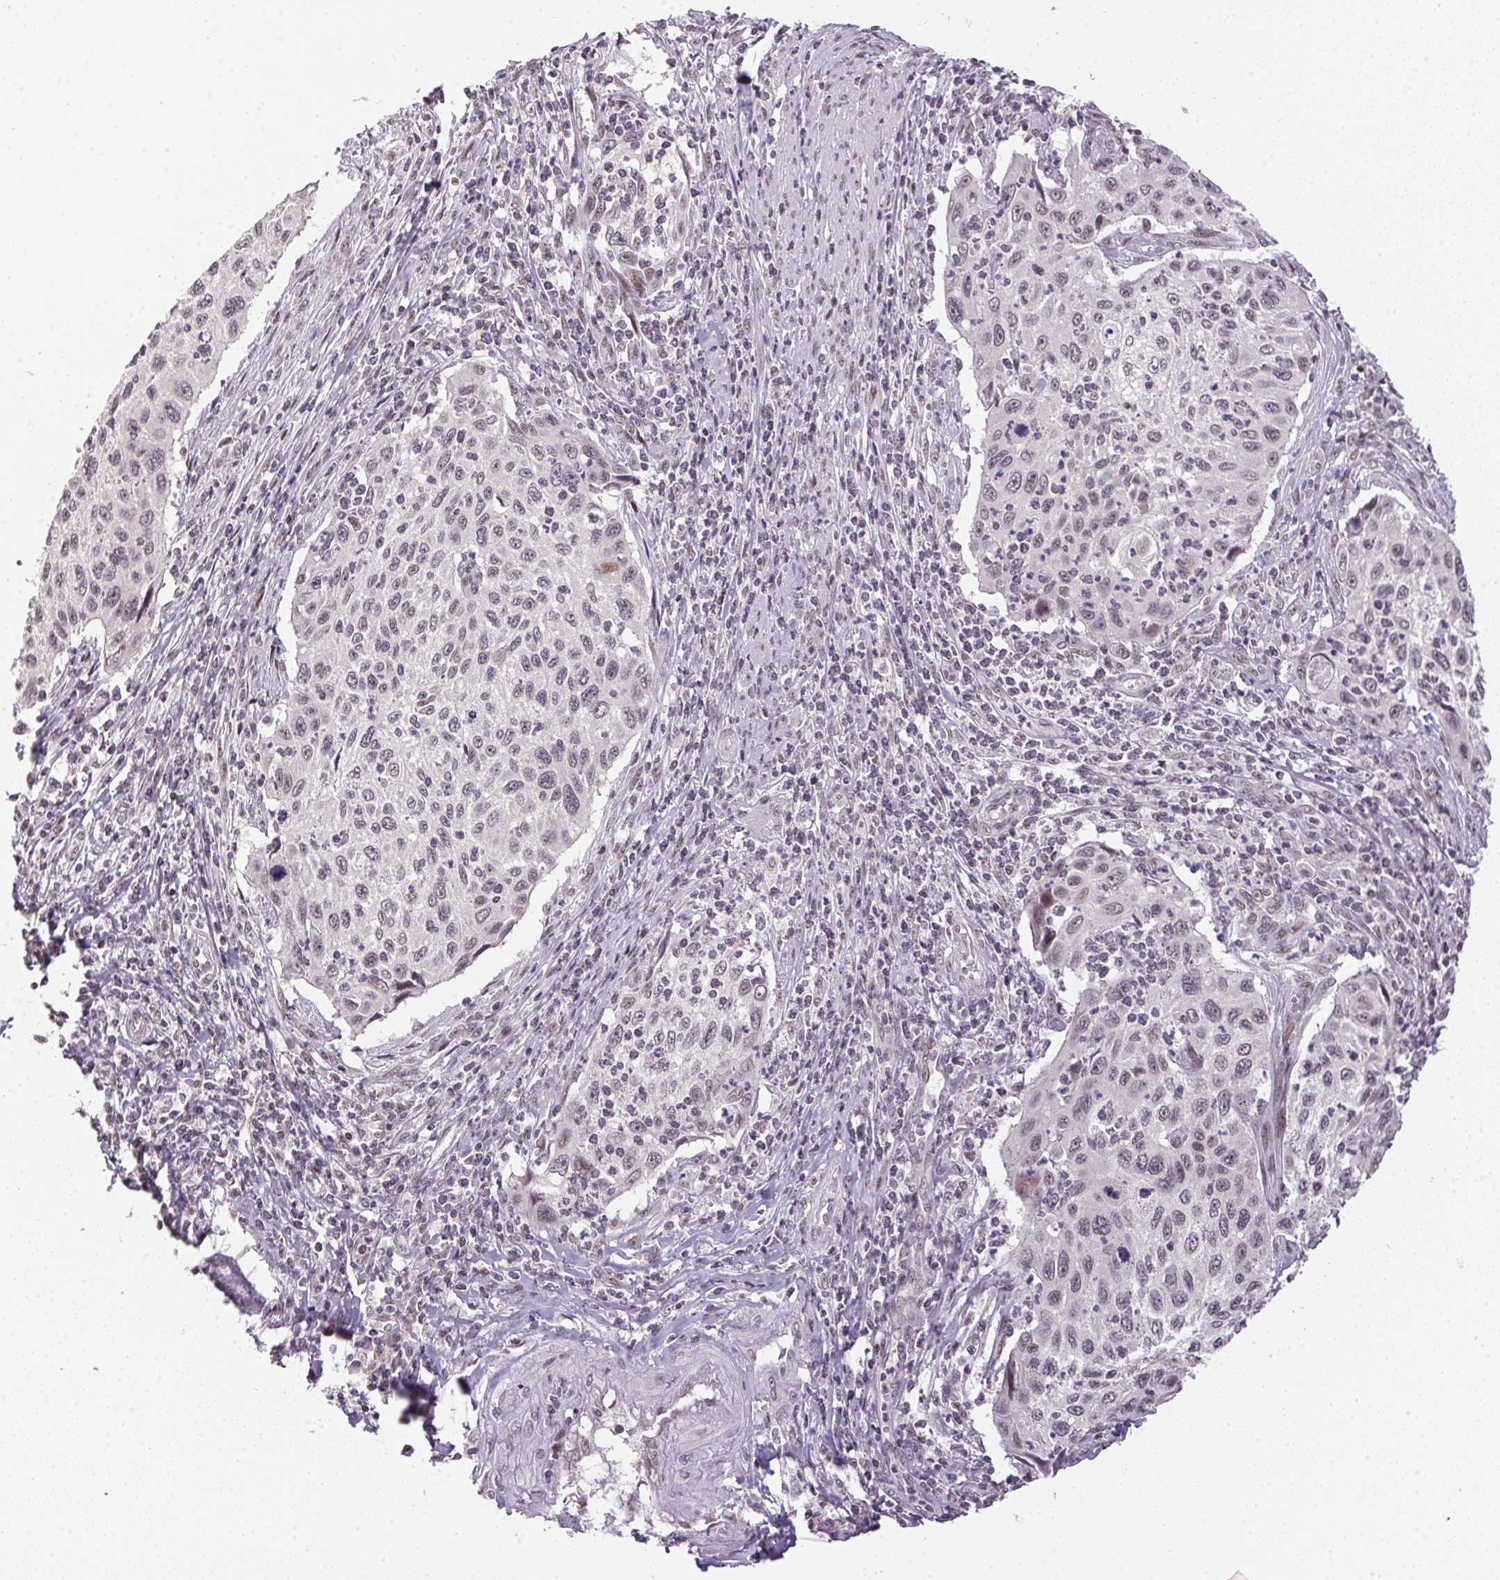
{"staining": {"intensity": "weak", "quantity": "<25%", "location": "nuclear"}, "tissue": "cervical cancer", "cell_type": "Tumor cells", "image_type": "cancer", "snomed": [{"axis": "morphology", "description": "Squamous cell carcinoma, NOS"}, {"axis": "topography", "description": "Cervix"}], "caption": "Immunohistochemical staining of cervical cancer (squamous cell carcinoma) exhibits no significant staining in tumor cells. (DAB (3,3'-diaminobenzidine) immunohistochemistry (IHC) with hematoxylin counter stain).", "gene": "KDM4D", "patient": {"sex": "female", "age": 70}}